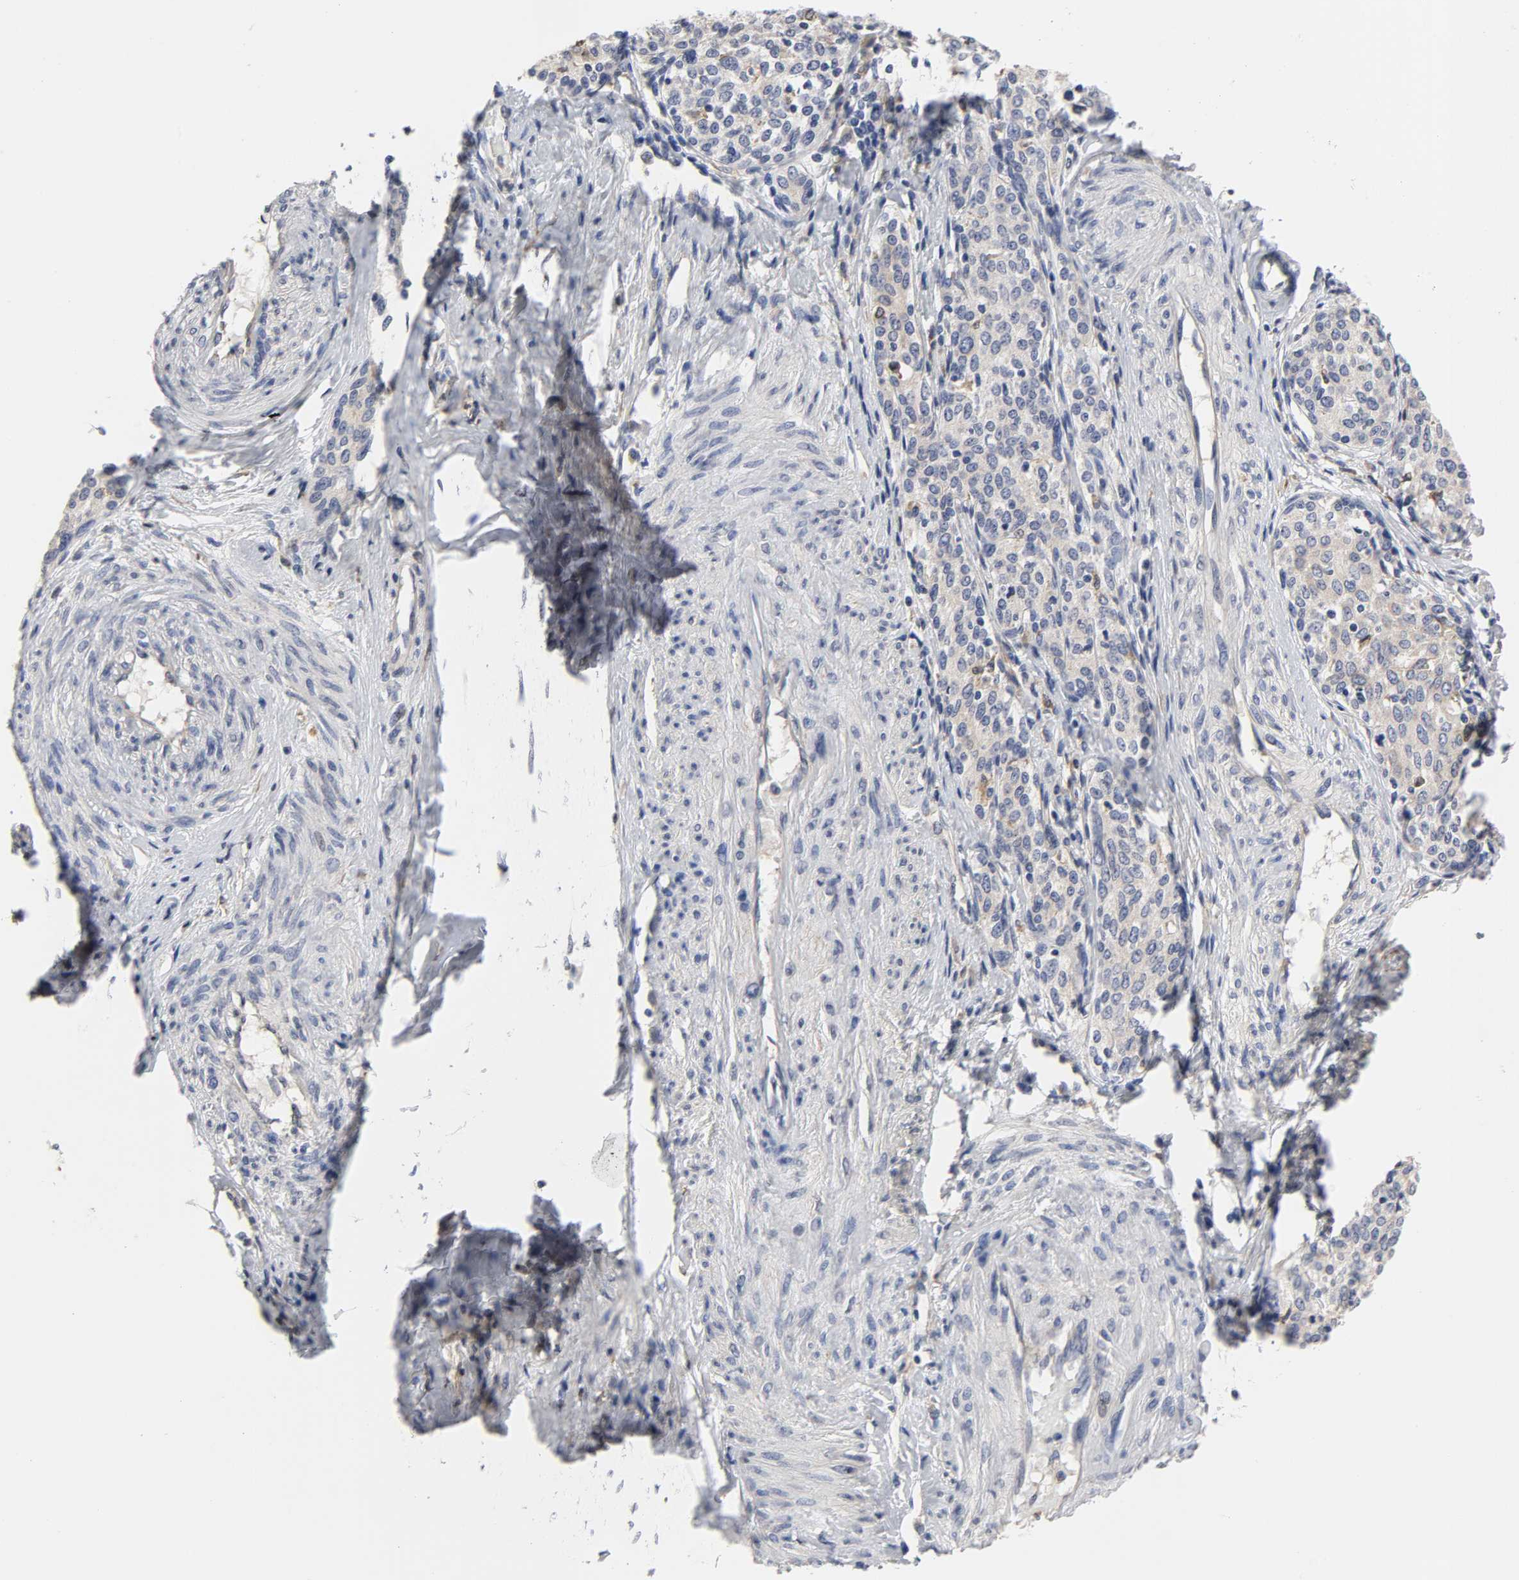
{"staining": {"intensity": "weak", "quantity": "25%-75%", "location": "cytoplasmic/membranous"}, "tissue": "cervical cancer", "cell_type": "Tumor cells", "image_type": "cancer", "snomed": [{"axis": "morphology", "description": "Squamous cell carcinoma, NOS"}, {"axis": "morphology", "description": "Adenocarcinoma, NOS"}, {"axis": "topography", "description": "Cervix"}], "caption": "This image exhibits immunohistochemistry staining of human squamous cell carcinoma (cervical), with low weak cytoplasmic/membranous staining in about 25%-75% of tumor cells.", "gene": "HCK", "patient": {"sex": "female", "age": 52}}